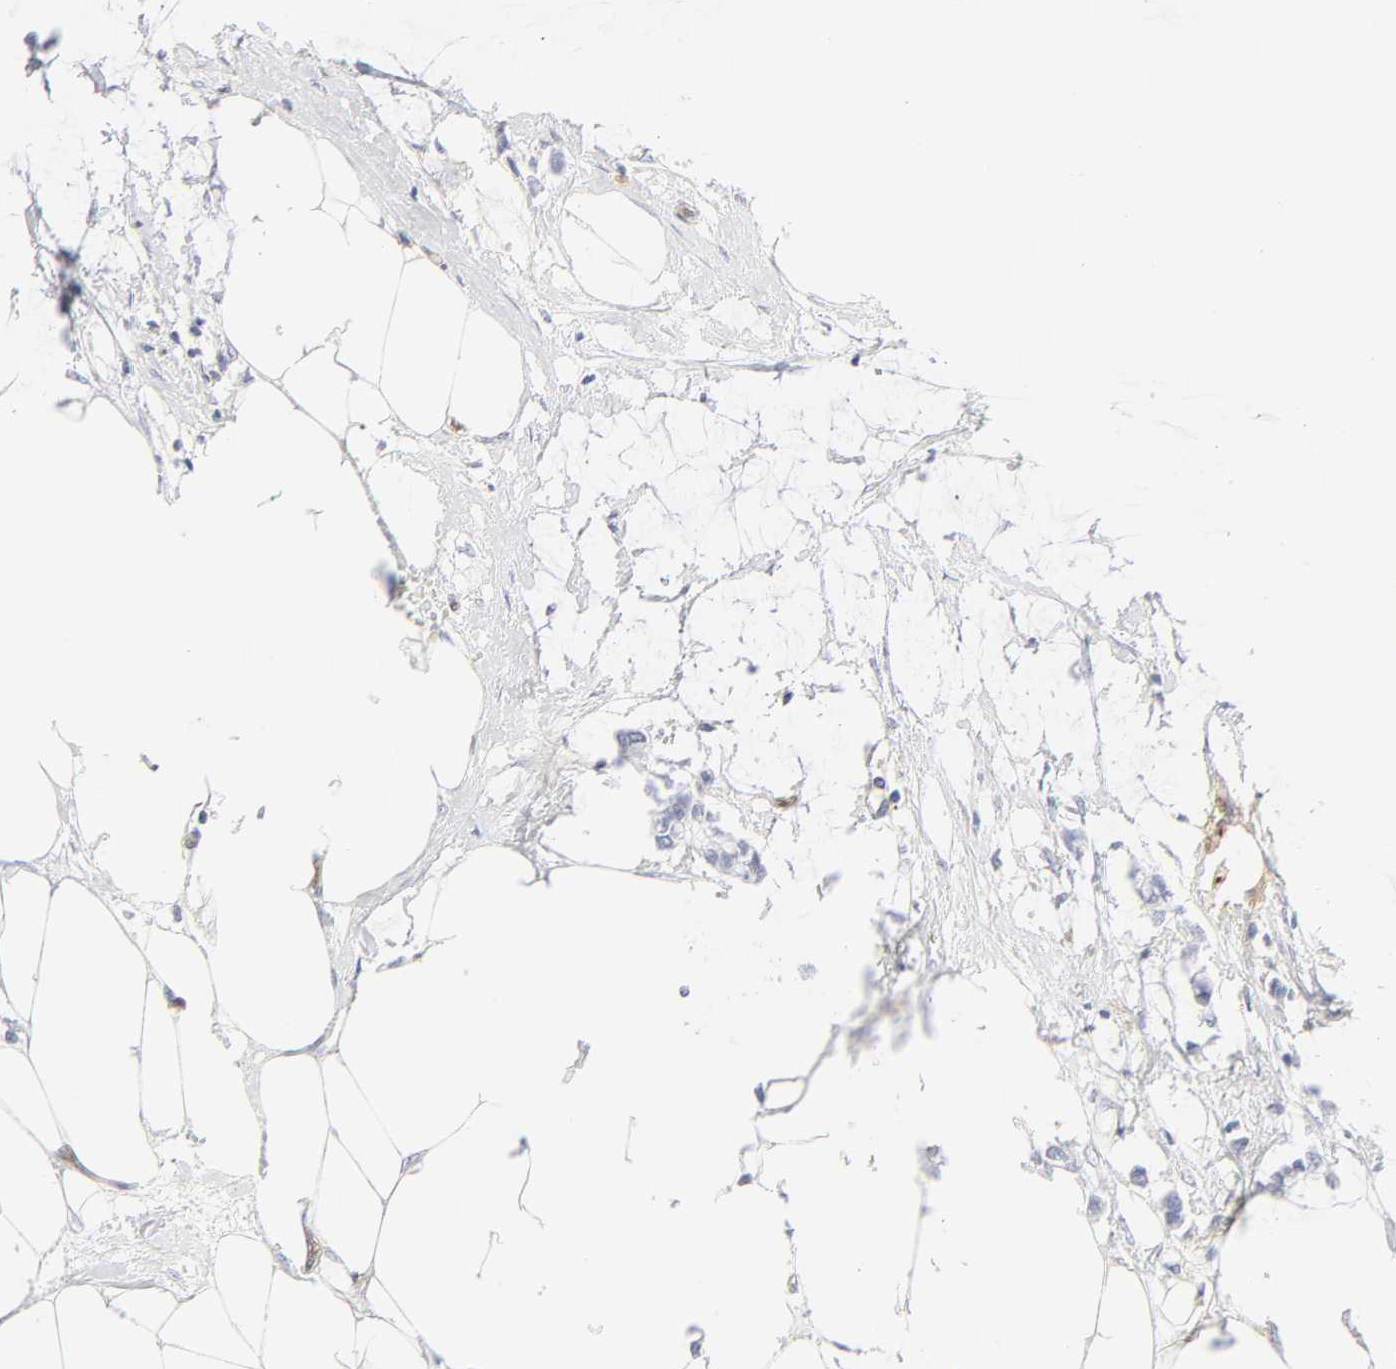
{"staining": {"intensity": "negative", "quantity": "none", "location": "none"}, "tissue": "colorectal cancer", "cell_type": "Tumor cells", "image_type": "cancer", "snomed": [{"axis": "morphology", "description": "Normal tissue, NOS"}, {"axis": "morphology", "description": "Adenocarcinoma, NOS"}, {"axis": "topography", "description": "Colon"}, {"axis": "topography", "description": "Peripheral nerve tissue"}], "caption": "This is an immunohistochemistry photomicrograph of human colorectal cancer. There is no positivity in tumor cells.", "gene": "ITGA5", "patient": {"sex": "male", "age": 14}}